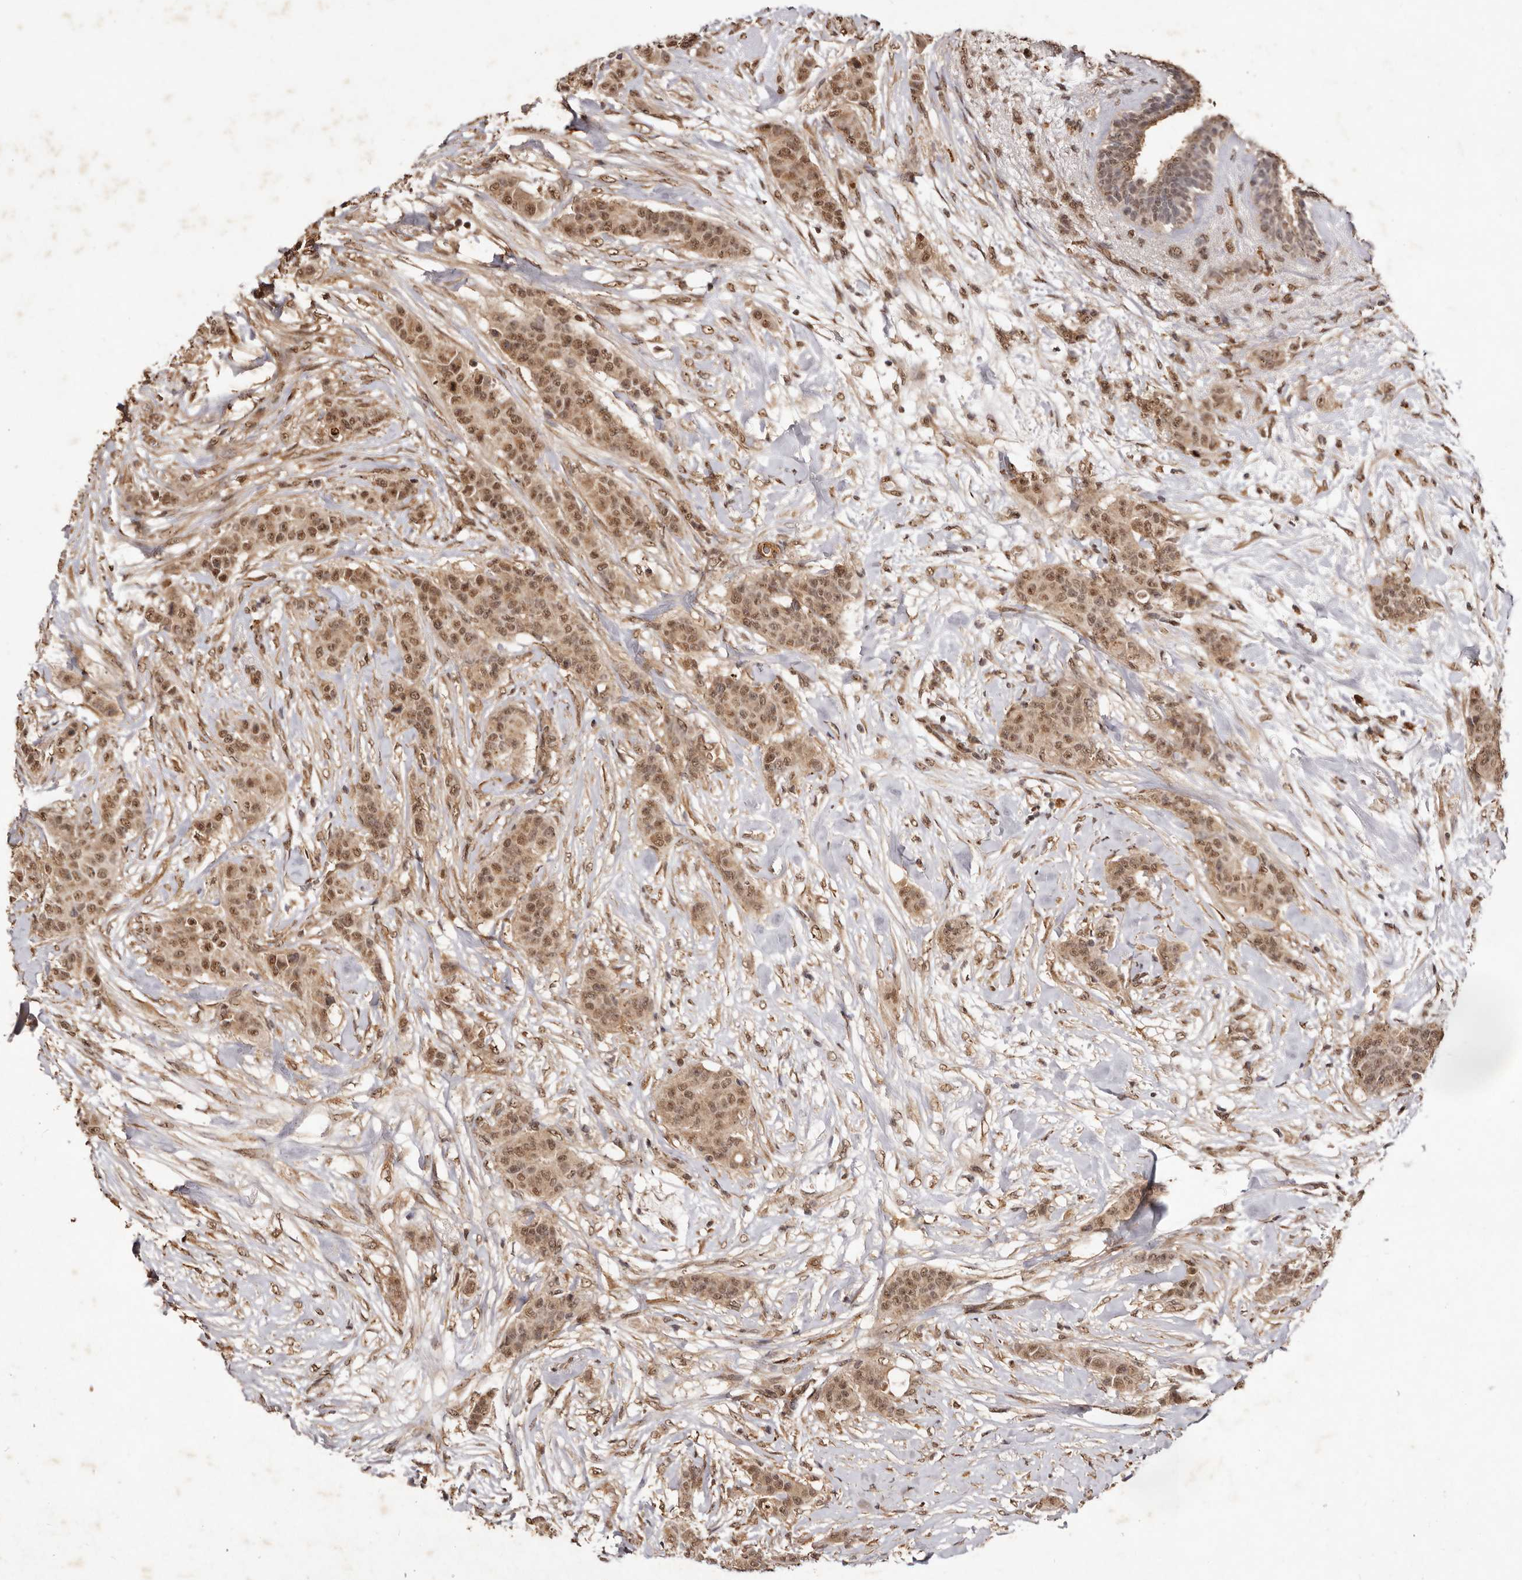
{"staining": {"intensity": "moderate", "quantity": ">75%", "location": "cytoplasmic/membranous,nuclear"}, "tissue": "breast cancer", "cell_type": "Tumor cells", "image_type": "cancer", "snomed": [{"axis": "morphology", "description": "Duct carcinoma"}, {"axis": "topography", "description": "Breast"}], "caption": "Immunohistochemistry of human breast cancer shows medium levels of moderate cytoplasmic/membranous and nuclear expression in about >75% of tumor cells.", "gene": "NOTCH1", "patient": {"sex": "female", "age": 40}}